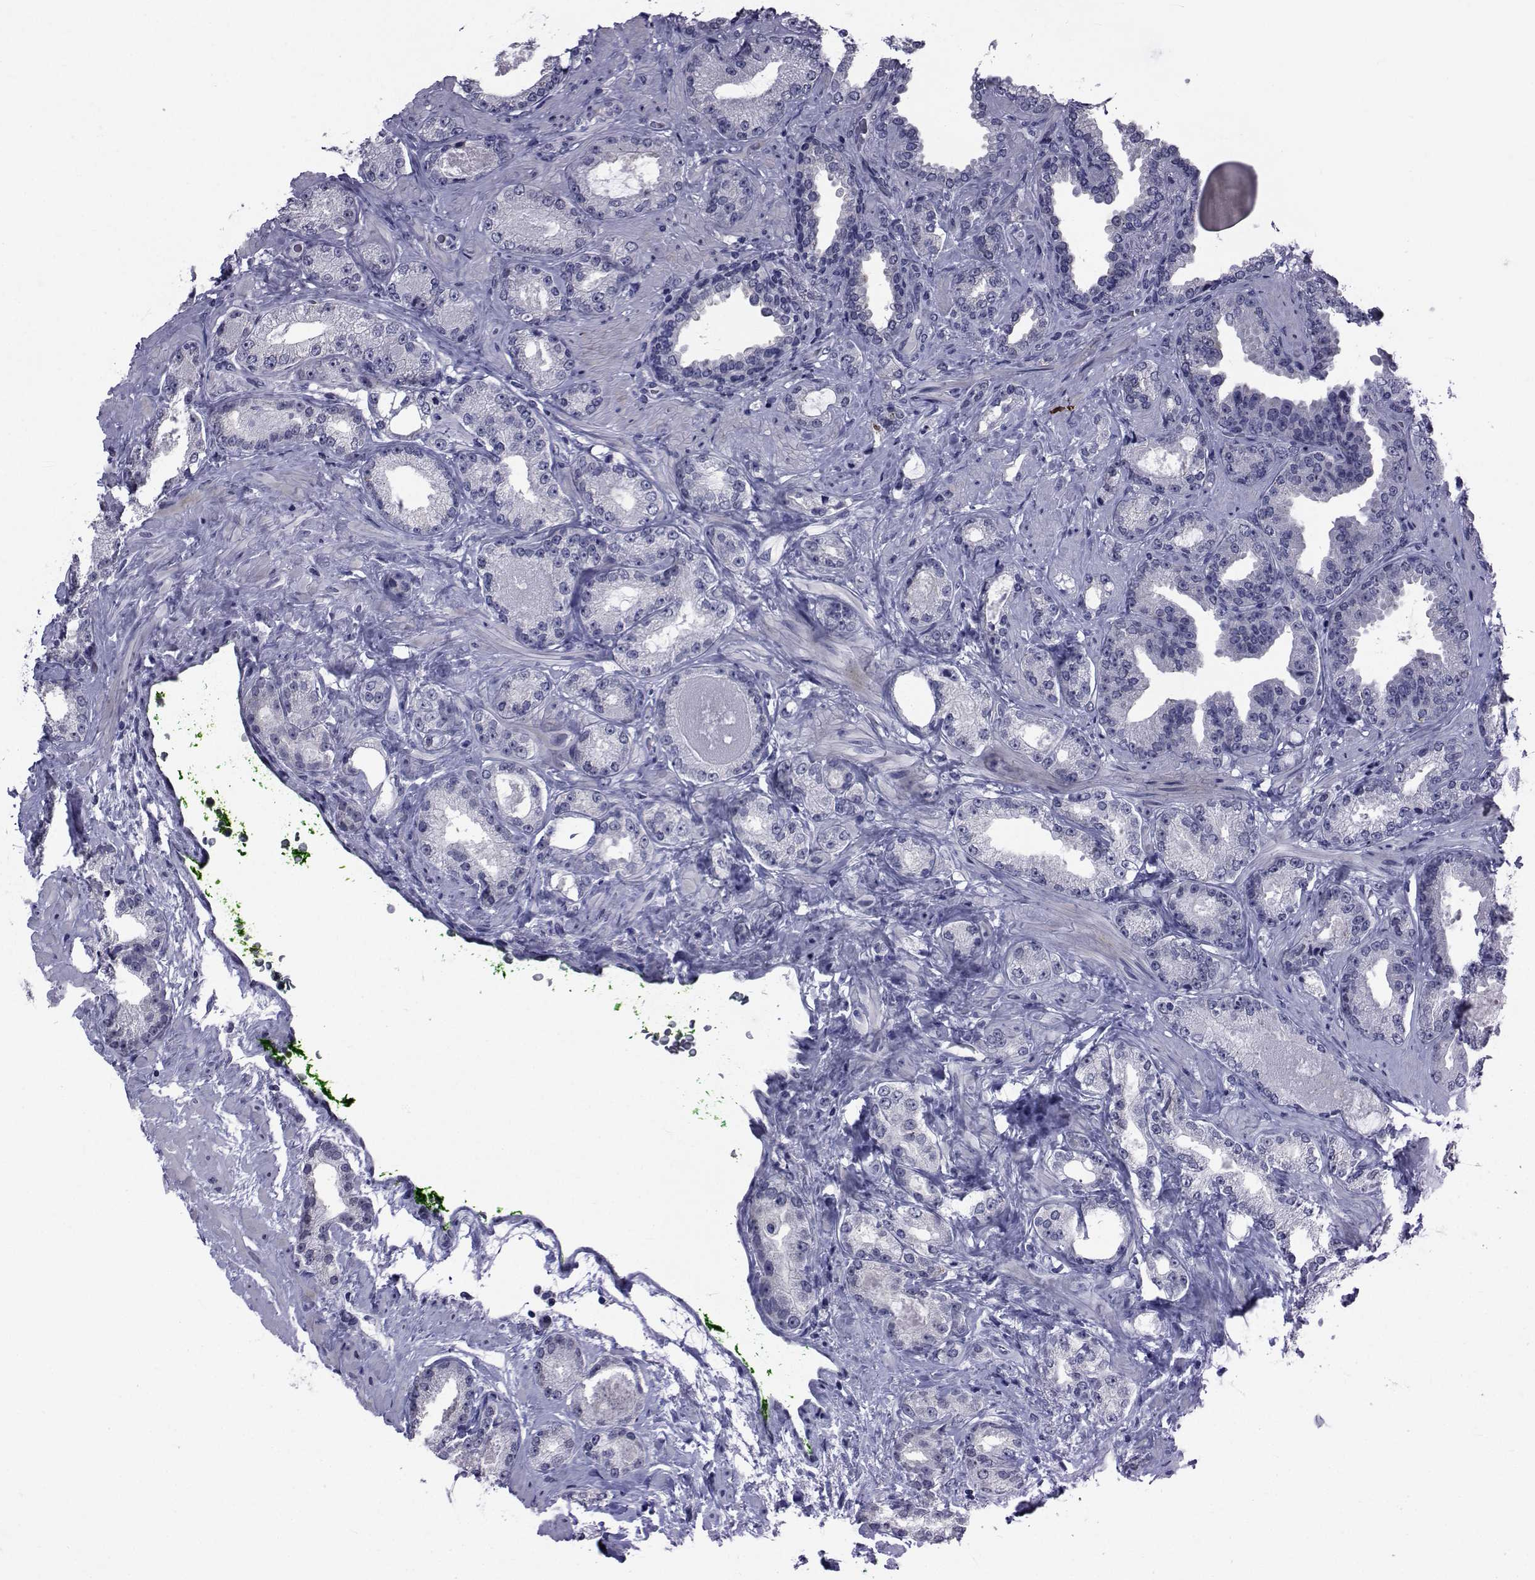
{"staining": {"intensity": "negative", "quantity": "none", "location": "none"}, "tissue": "prostate cancer", "cell_type": "Tumor cells", "image_type": "cancer", "snomed": [{"axis": "morphology", "description": "Adenocarcinoma, Low grade"}, {"axis": "topography", "description": "Prostate"}], "caption": "The immunohistochemistry (IHC) image has no significant positivity in tumor cells of prostate cancer (adenocarcinoma (low-grade)) tissue. (Brightfield microscopy of DAB IHC at high magnification).", "gene": "SEMA5B", "patient": {"sex": "male", "age": 68}}